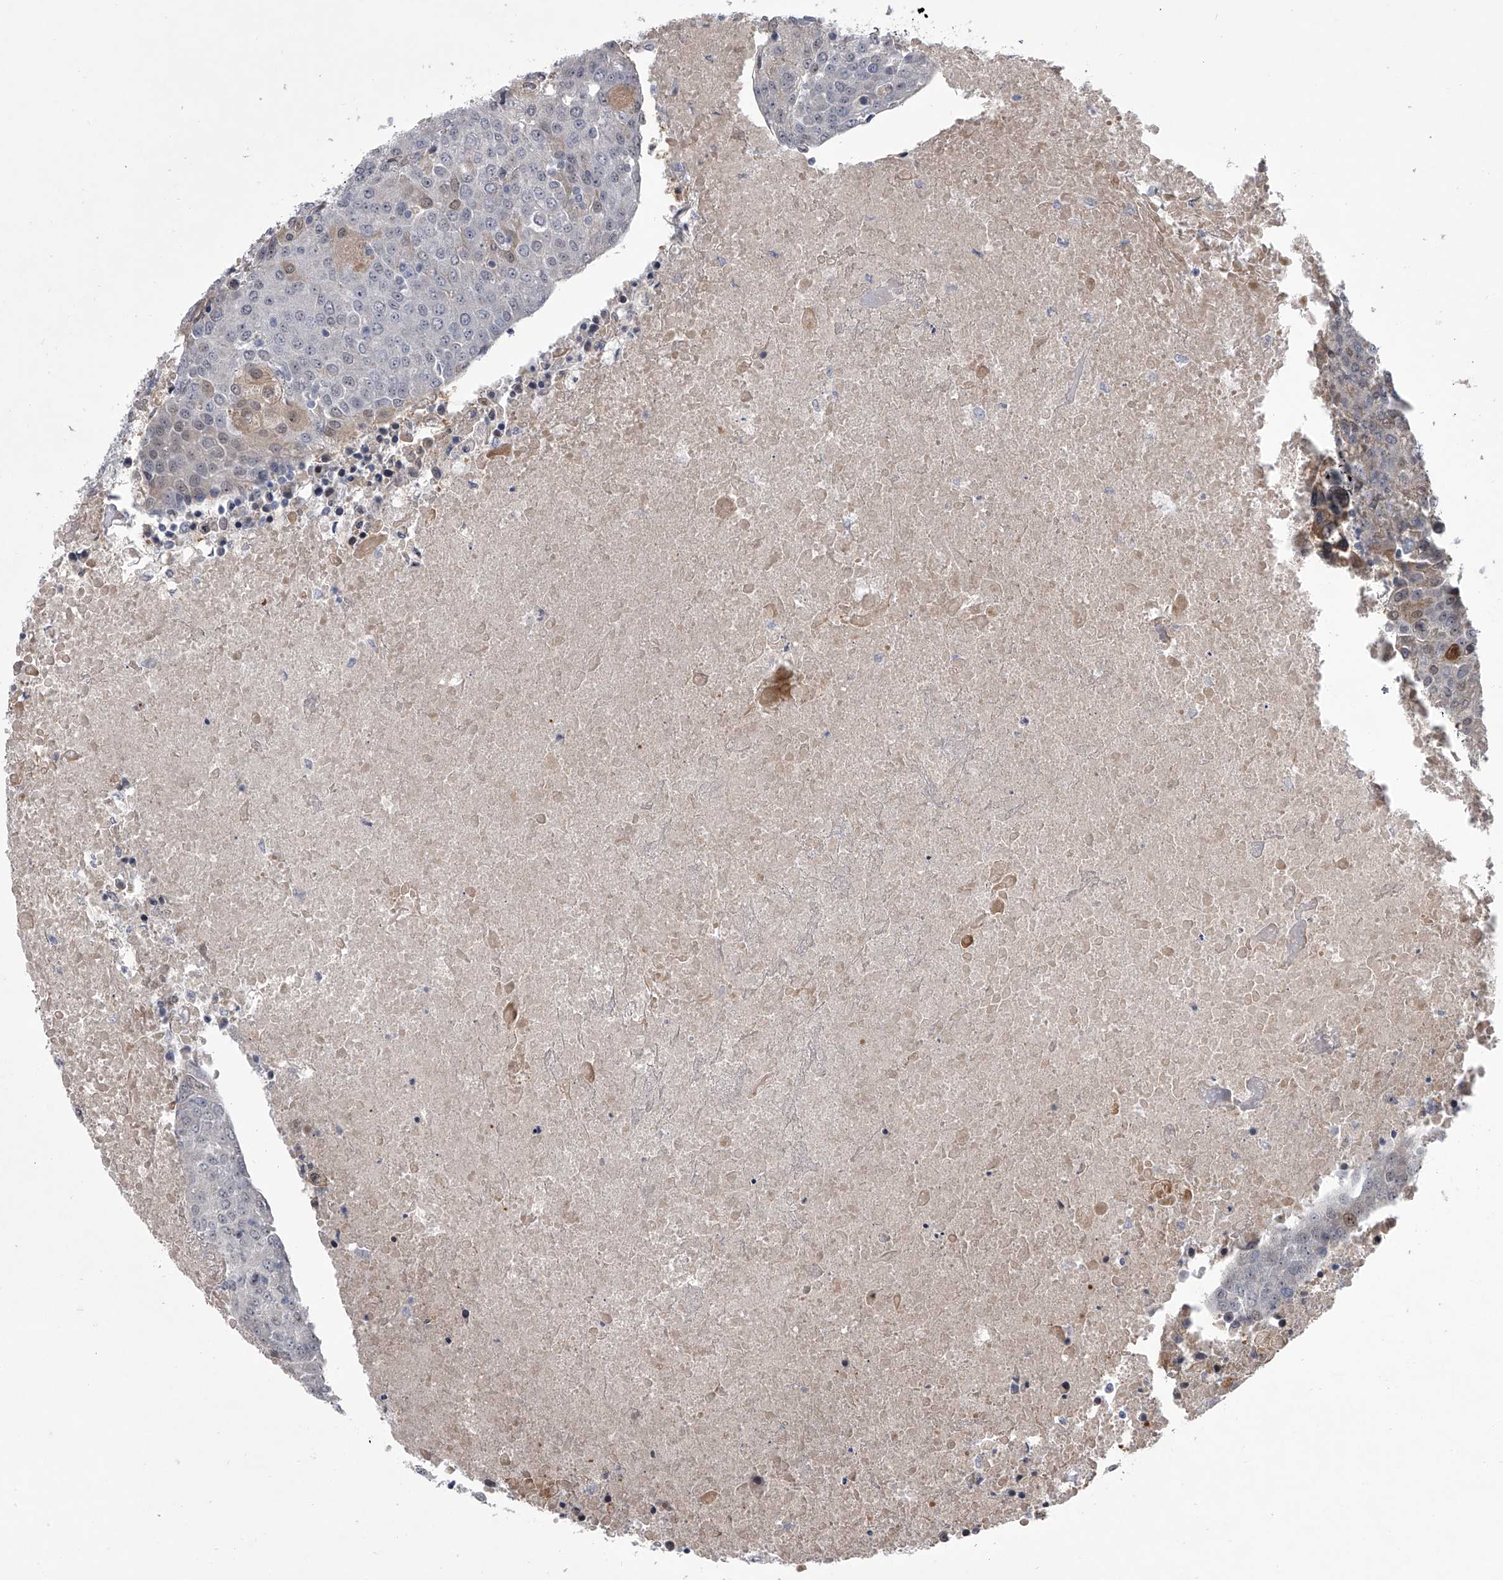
{"staining": {"intensity": "weak", "quantity": "<25%", "location": "cytoplasmic/membranous"}, "tissue": "urothelial cancer", "cell_type": "Tumor cells", "image_type": "cancer", "snomed": [{"axis": "morphology", "description": "Urothelial carcinoma, High grade"}, {"axis": "topography", "description": "Urinary bladder"}], "caption": "The immunohistochemistry photomicrograph has no significant positivity in tumor cells of high-grade urothelial carcinoma tissue.", "gene": "HEATR6", "patient": {"sex": "female", "age": 85}}